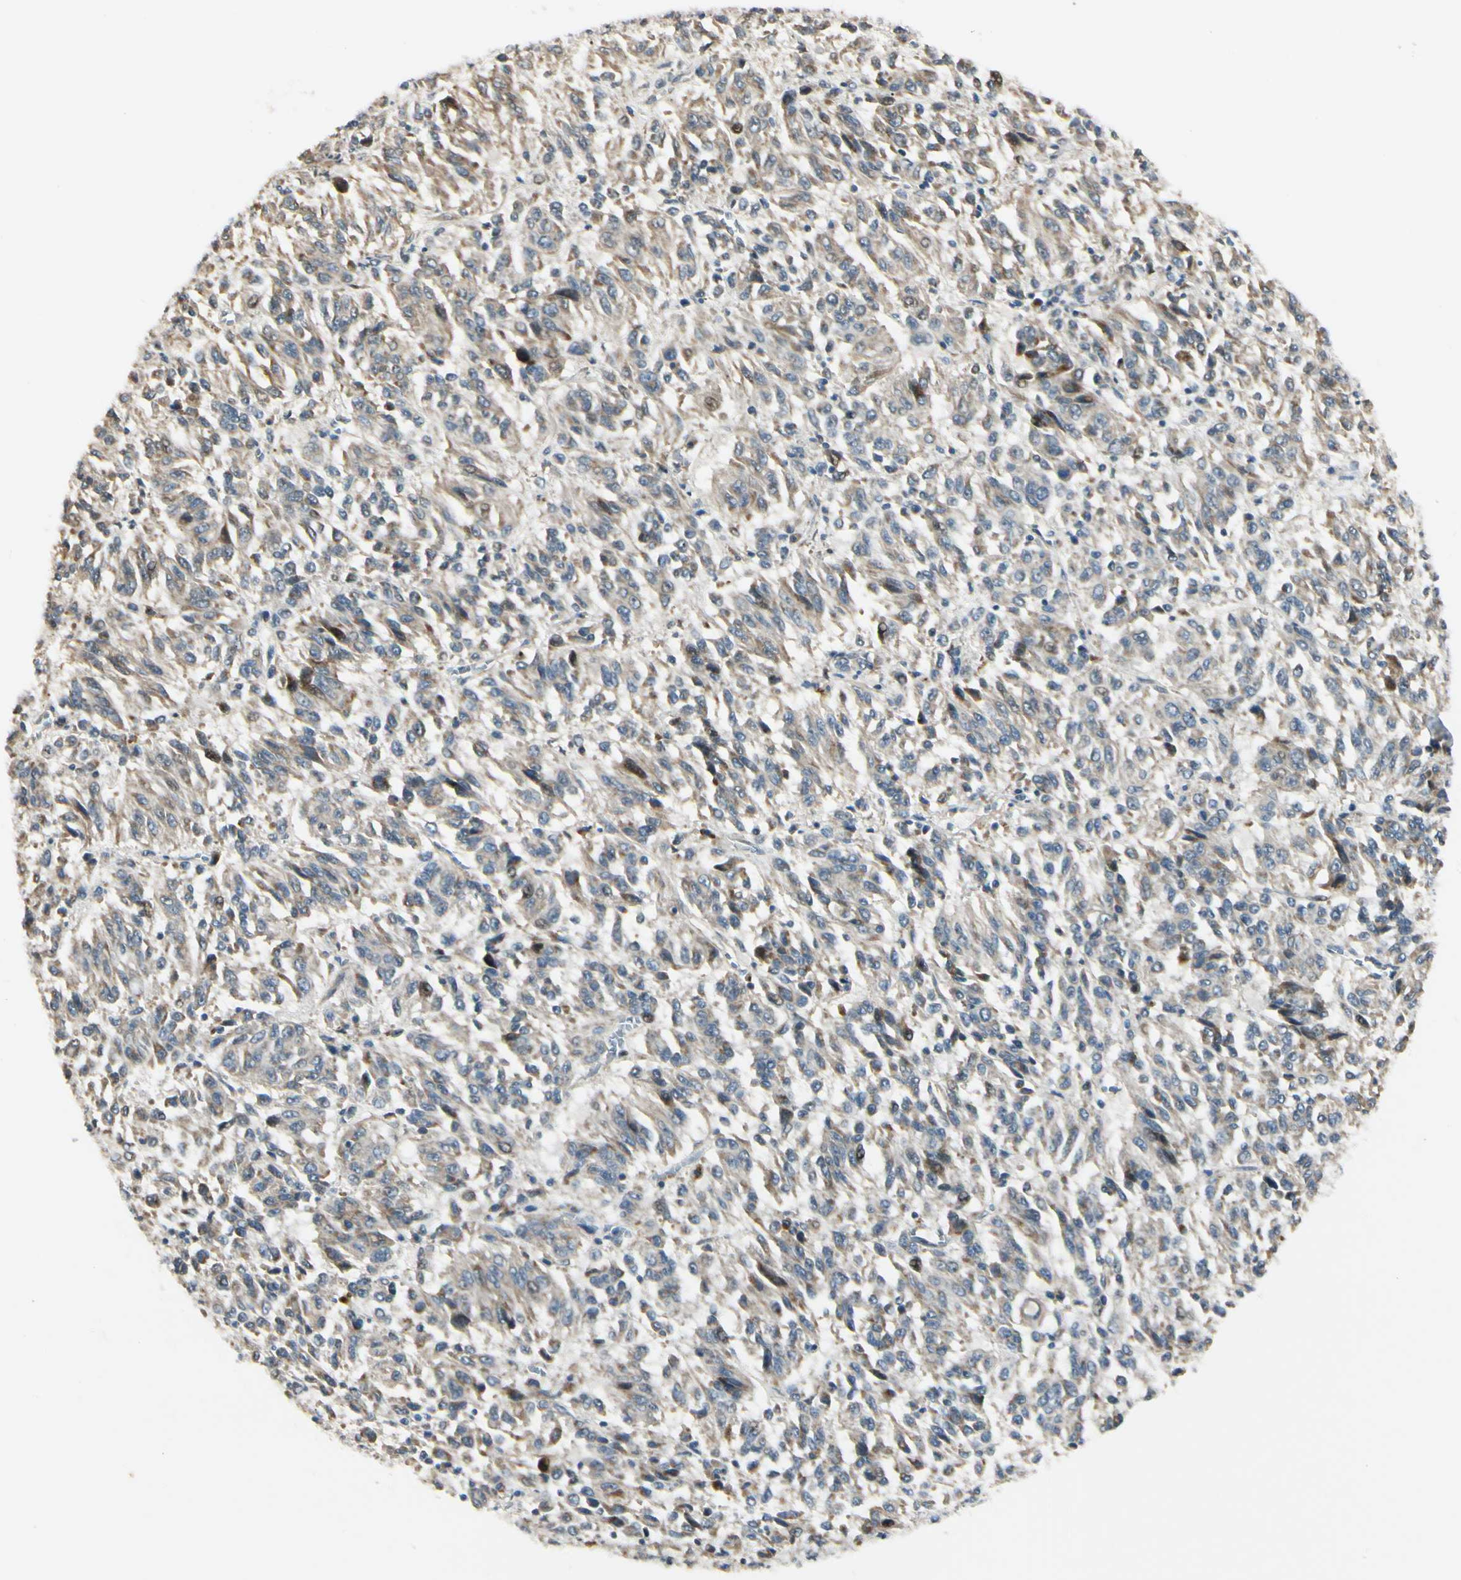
{"staining": {"intensity": "weak", "quantity": ">75%", "location": "cytoplasmic/membranous"}, "tissue": "melanoma", "cell_type": "Tumor cells", "image_type": "cancer", "snomed": [{"axis": "morphology", "description": "Malignant melanoma, Metastatic site"}, {"axis": "topography", "description": "Lung"}], "caption": "Immunohistochemical staining of human melanoma shows weak cytoplasmic/membranous protein positivity in approximately >75% of tumor cells. The protein is shown in brown color, while the nuclei are stained blue.", "gene": "P4HA3", "patient": {"sex": "male", "age": 64}}